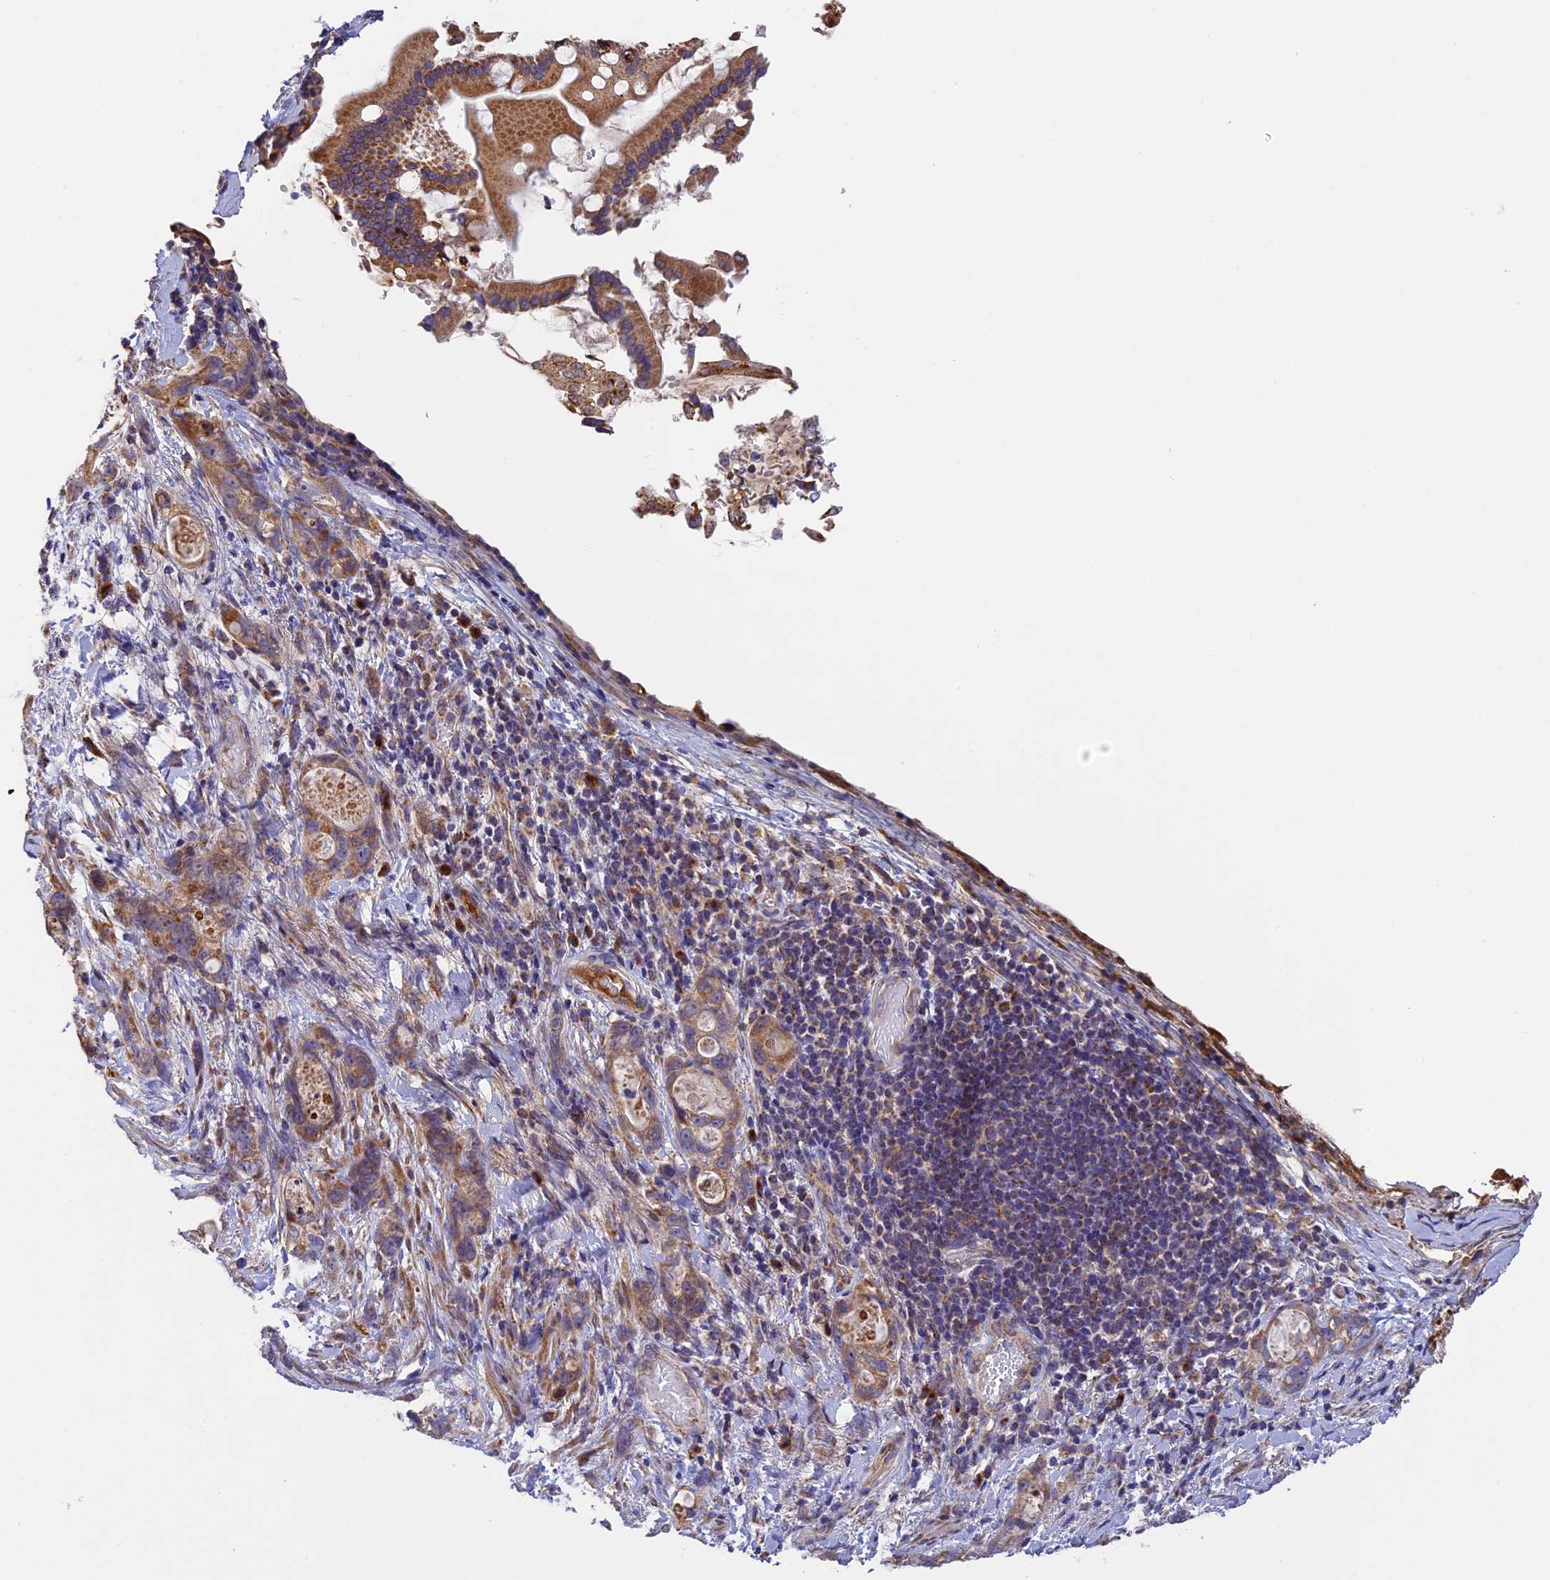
{"staining": {"intensity": "moderate", "quantity": ">75%", "location": "cytoplasmic/membranous"}, "tissue": "stomach cancer", "cell_type": "Tumor cells", "image_type": "cancer", "snomed": [{"axis": "morphology", "description": "Normal tissue, NOS"}, {"axis": "morphology", "description": "Adenocarcinoma, NOS"}, {"axis": "topography", "description": "Stomach"}], "caption": "High-power microscopy captured an IHC histopathology image of stomach adenocarcinoma, revealing moderate cytoplasmic/membranous positivity in approximately >75% of tumor cells.", "gene": "OCEL1", "patient": {"sex": "female", "age": 89}}